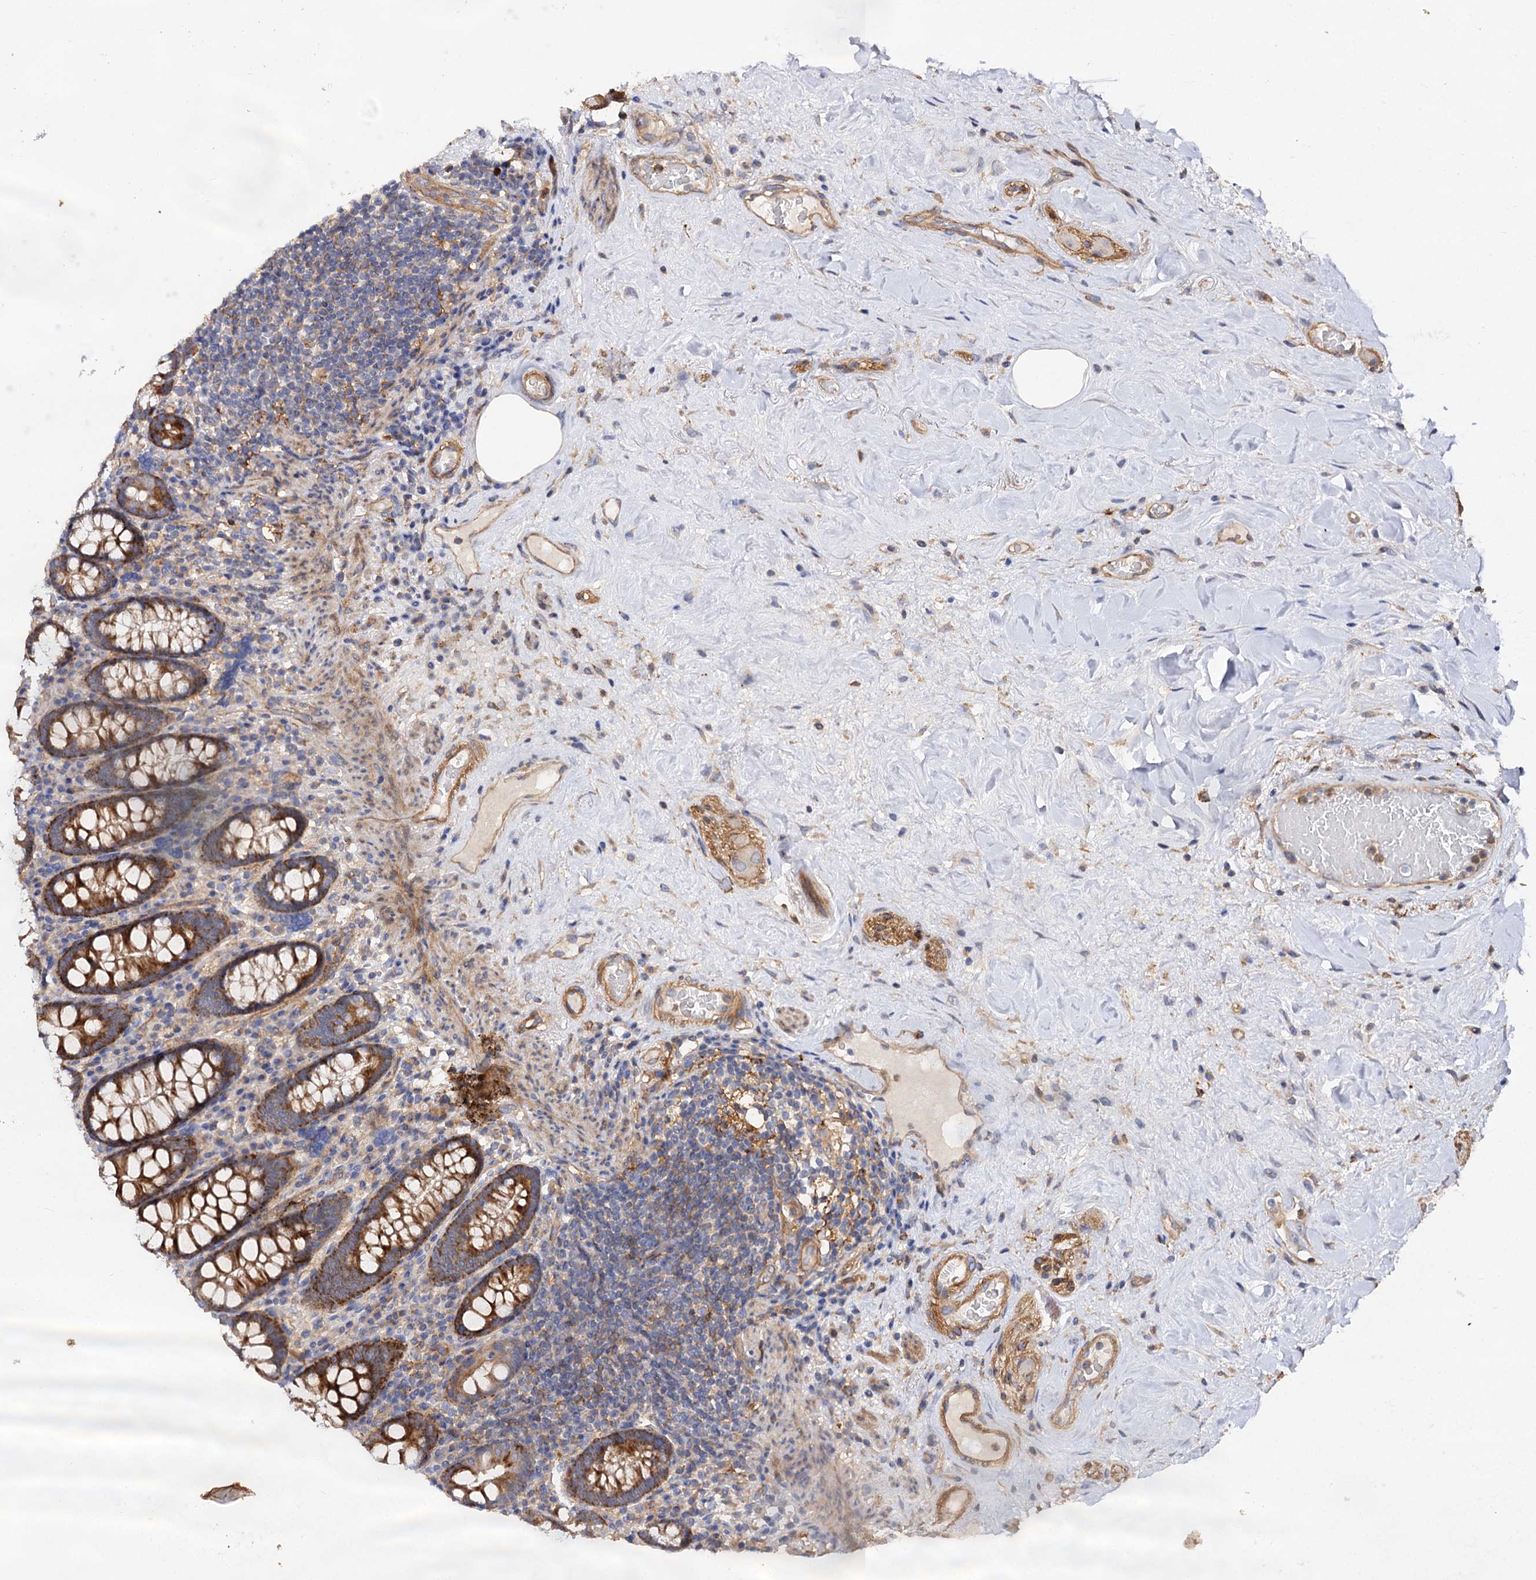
{"staining": {"intensity": "moderate", "quantity": ">75%", "location": "cytoplasmic/membranous"}, "tissue": "colon", "cell_type": "Endothelial cells", "image_type": "normal", "snomed": [{"axis": "morphology", "description": "Normal tissue, NOS"}, {"axis": "topography", "description": "Colon"}], "caption": "Protein expression analysis of benign colon shows moderate cytoplasmic/membranous staining in approximately >75% of endothelial cells. The protein of interest is shown in brown color, while the nuclei are stained blue.", "gene": "CSAD", "patient": {"sex": "female", "age": 79}}